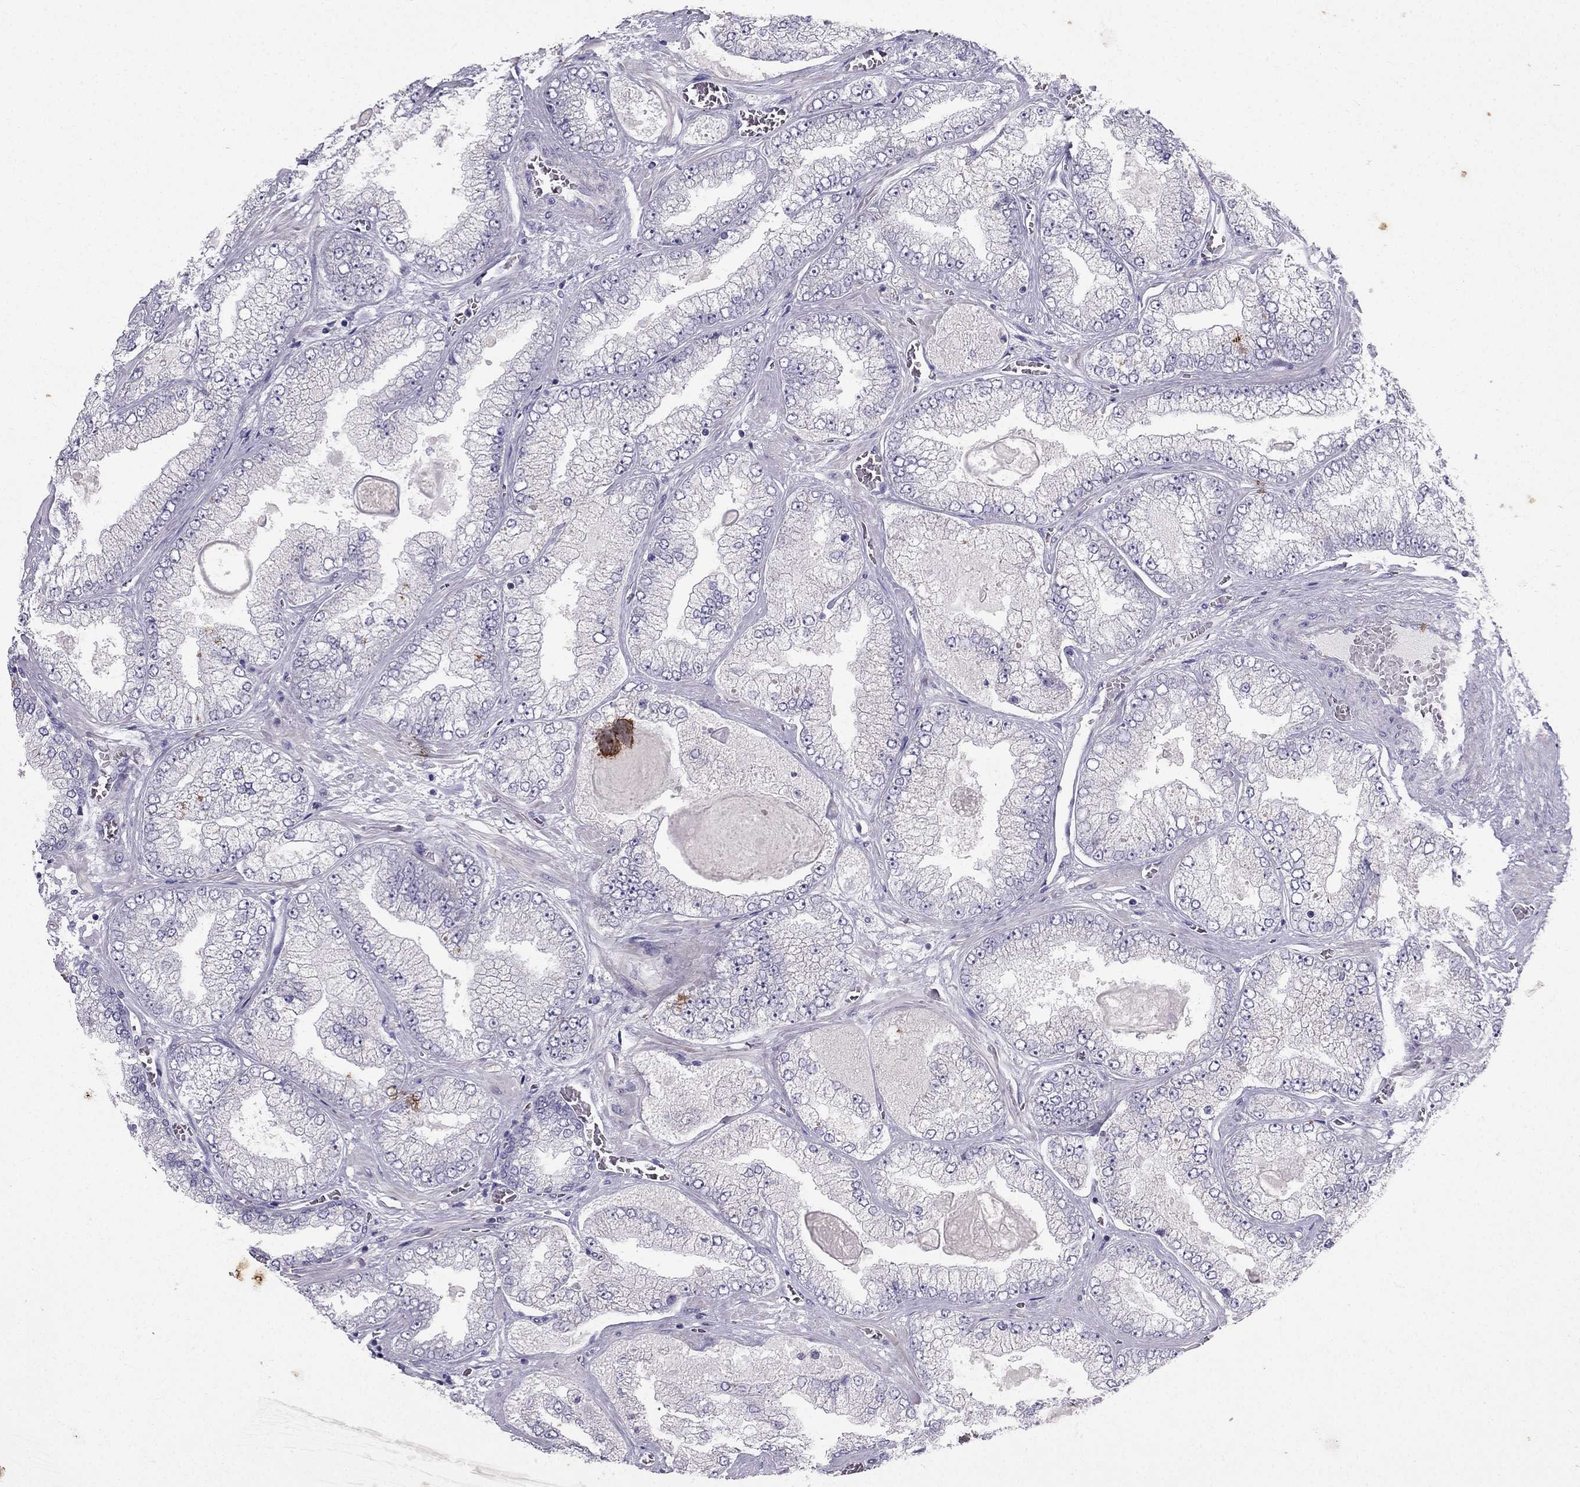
{"staining": {"intensity": "negative", "quantity": "none", "location": "none"}, "tissue": "prostate cancer", "cell_type": "Tumor cells", "image_type": "cancer", "snomed": [{"axis": "morphology", "description": "Adenocarcinoma, Low grade"}, {"axis": "topography", "description": "Prostate"}], "caption": "Immunohistochemistry (IHC) of human adenocarcinoma (low-grade) (prostate) reveals no positivity in tumor cells. The staining was performed using DAB (3,3'-diaminobenzidine) to visualize the protein expression in brown, while the nuclei were stained in blue with hematoxylin (Magnification: 20x).", "gene": "SYT5", "patient": {"sex": "male", "age": 57}}